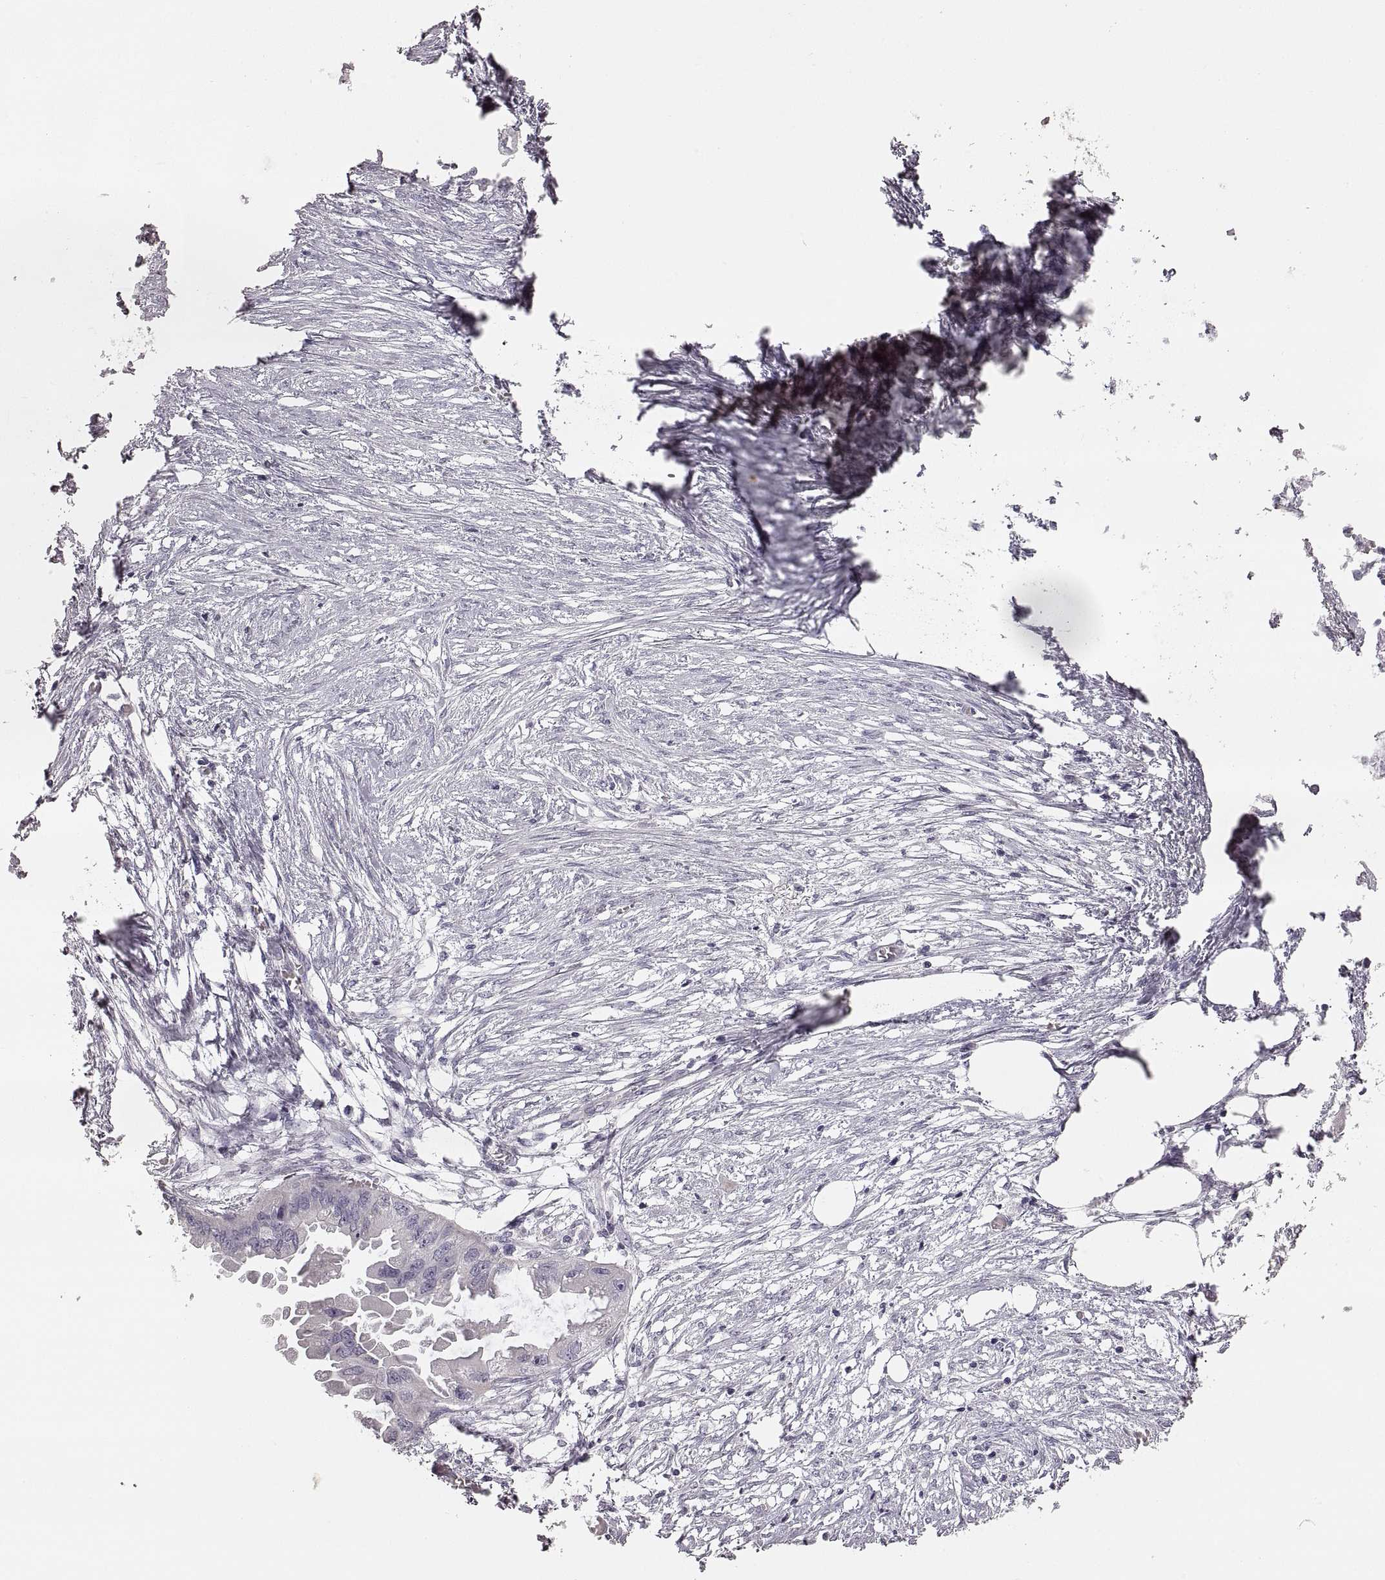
{"staining": {"intensity": "negative", "quantity": "none", "location": "none"}, "tissue": "endometrial cancer", "cell_type": "Tumor cells", "image_type": "cancer", "snomed": [{"axis": "morphology", "description": "Adenocarcinoma, NOS"}, {"axis": "morphology", "description": "Adenocarcinoma, metastatic, NOS"}, {"axis": "topography", "description": "Adipose tissue"}, {"axis": "topography", "description": "Endometrium"}], "caption": "Immunohistochemistry (IHC) micrograph of endometrial cancer stained for a protein (brown), which reveals no expression in tumor cells. Nuclei are stained in blue.", "gene": "RDH13", "patient": {"sex": "female", "age": 67}}